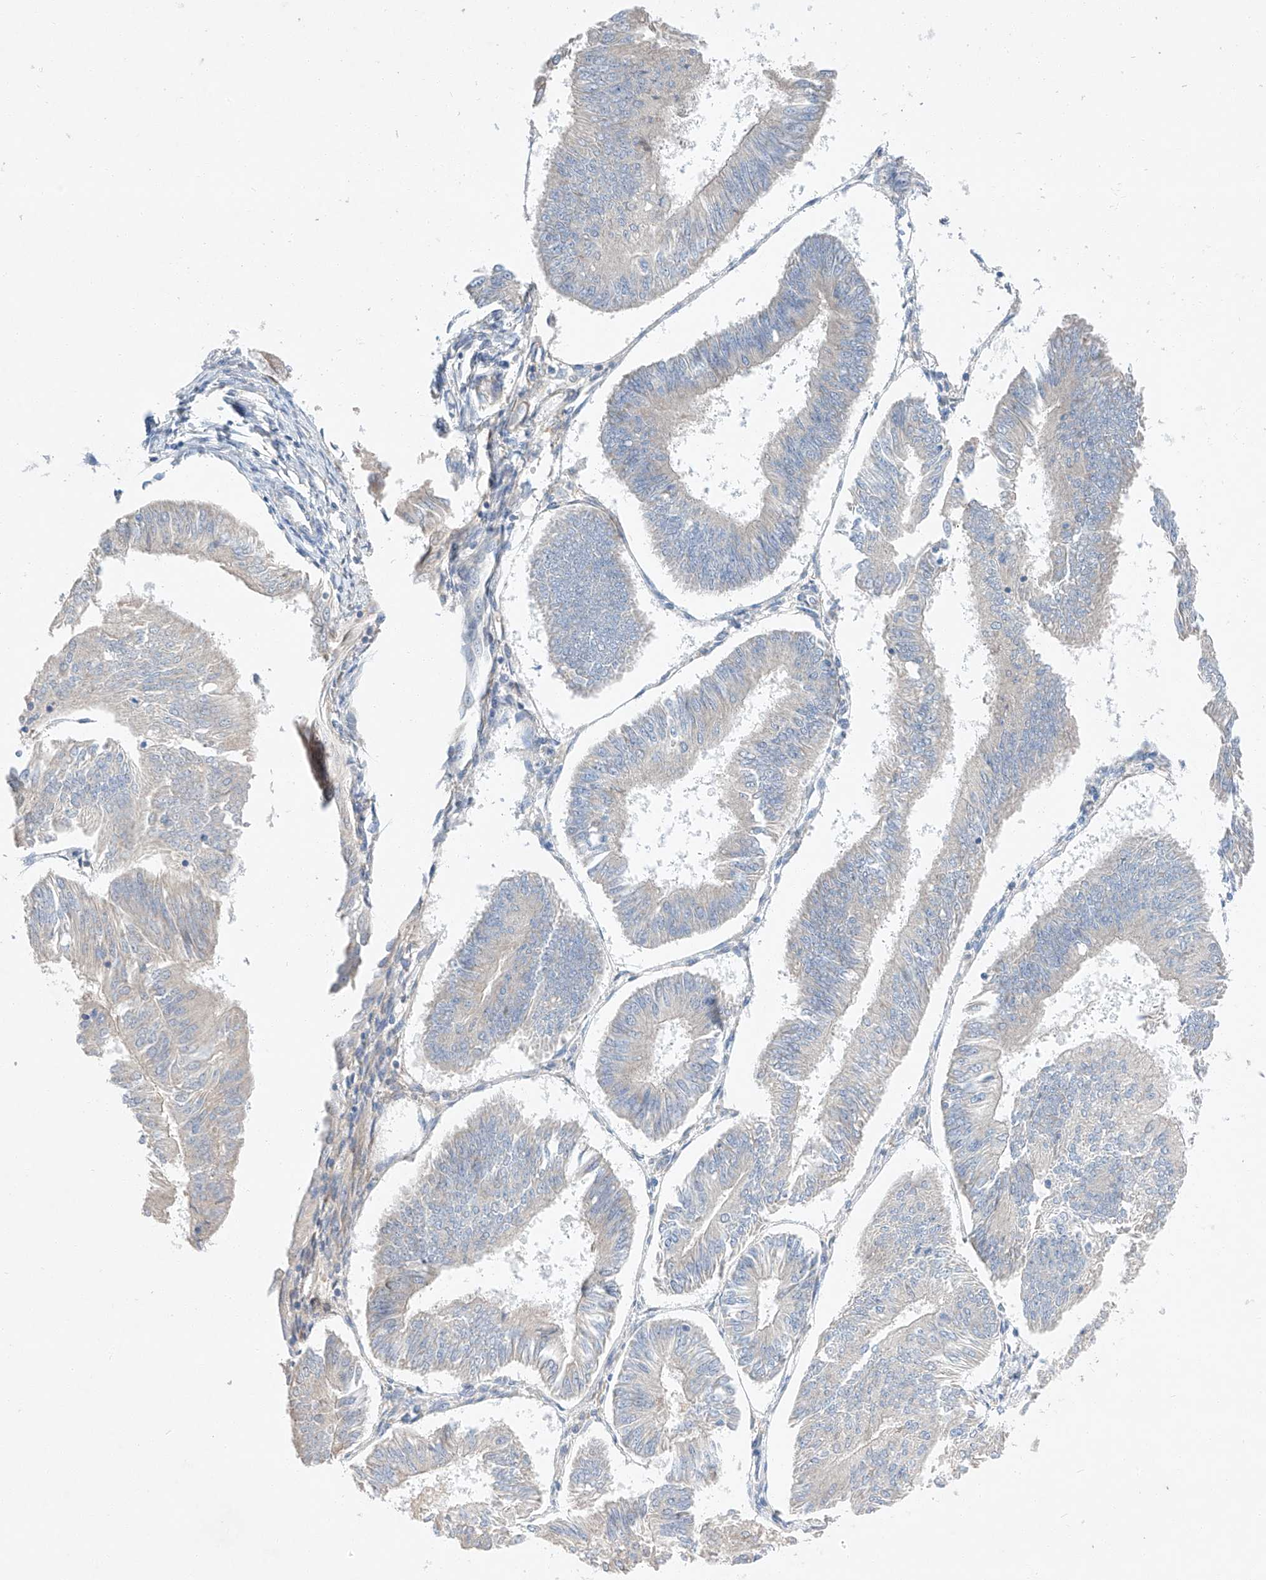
{"staining": {"intensity": "negative", "quantity": "none", "location": "none"}, "tissue": "endometrial cancer", "cell_type": "Tumor cells", "image_type": "cancer", "snomed": [{"axis": "morphology", "description": "Adenocarcinoma, NOS"}, {"axis": "topography", "description": "Endometrium"}], "caption": "Image shows no protein expression in tumor cells of endometrial adenocarcinoma tissue.", "gene": "RUSC1", "patient": {"sex": "female", "age": 58}}